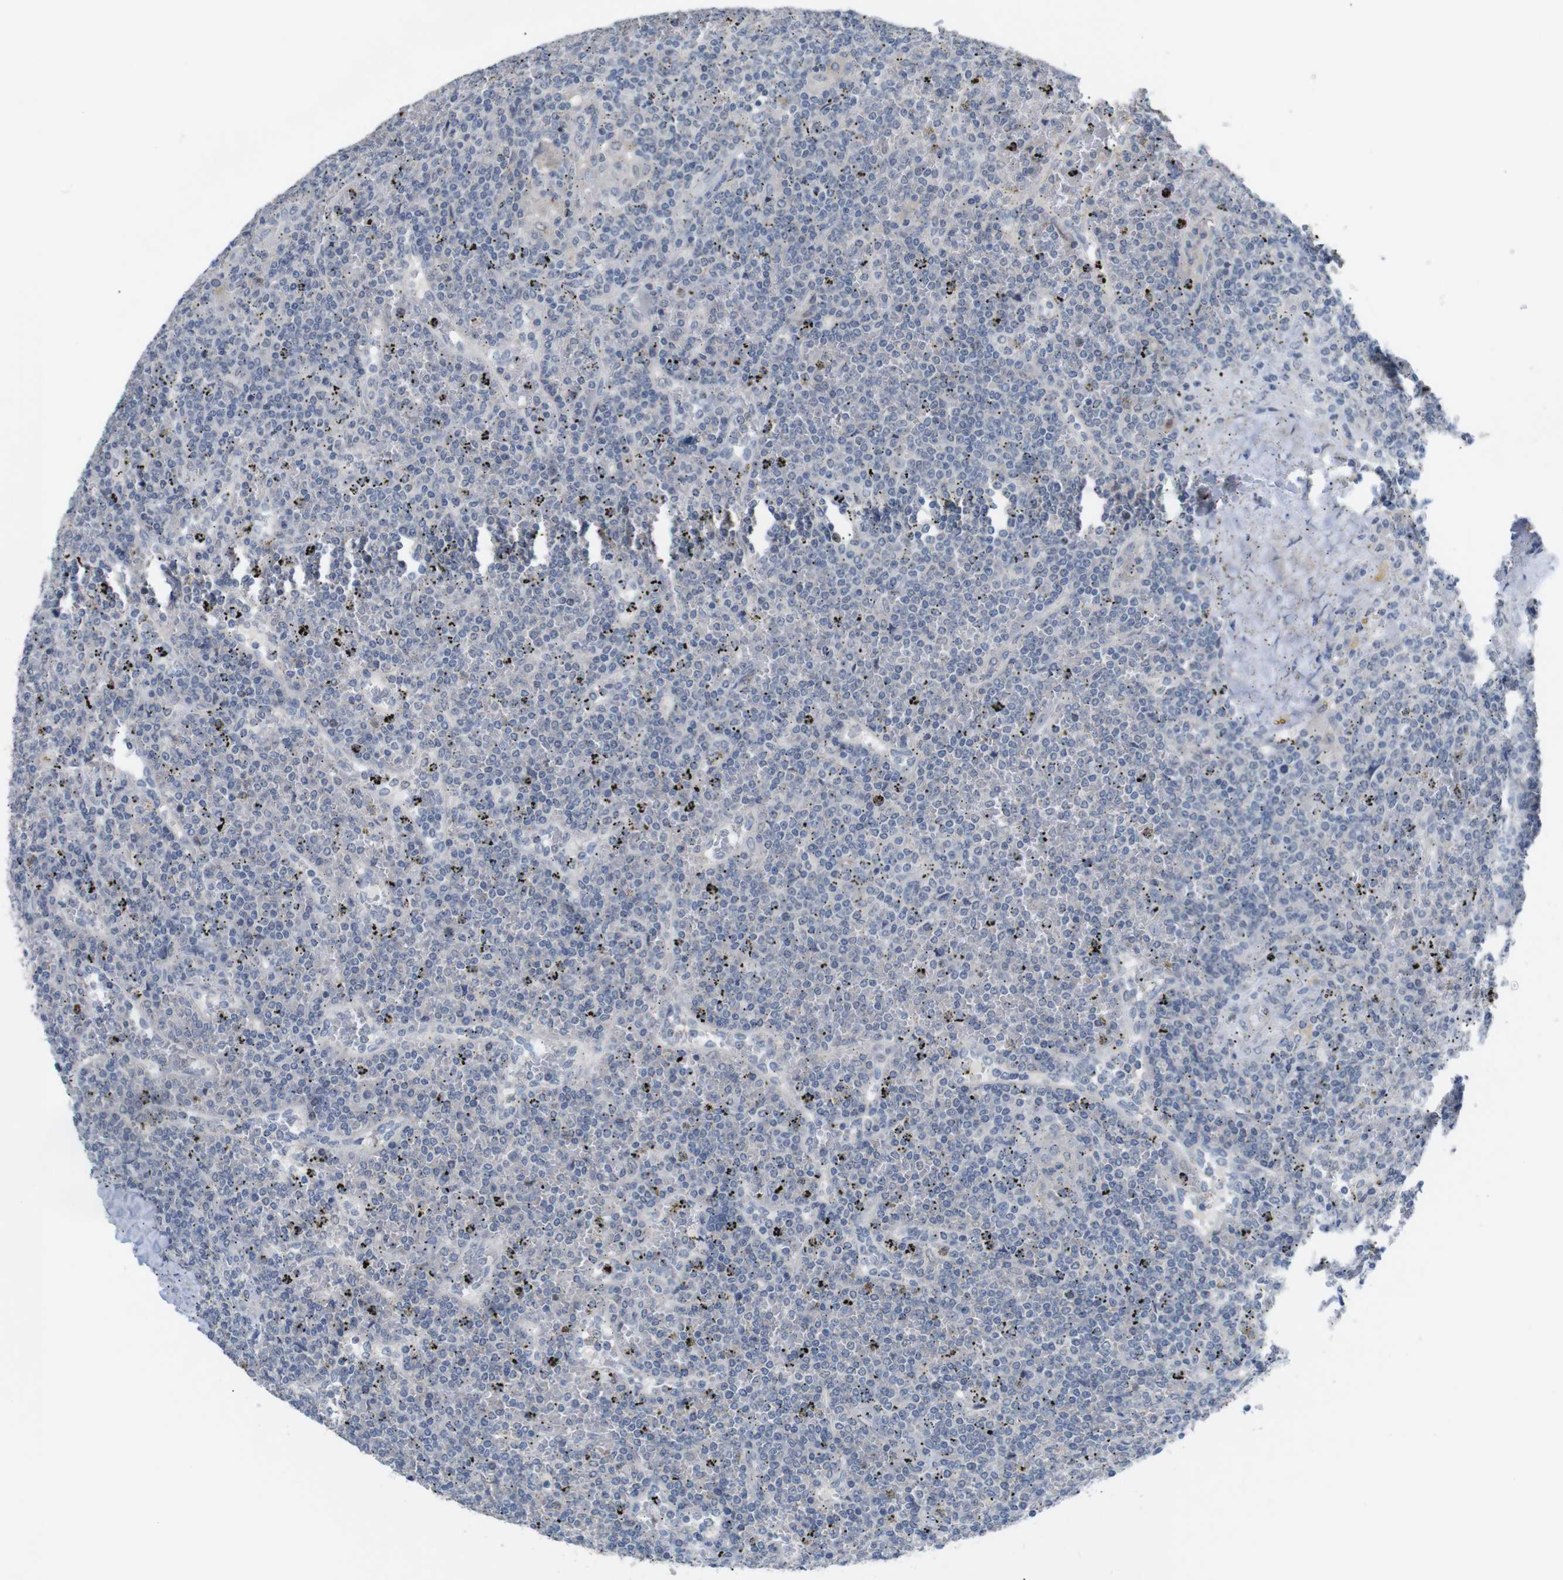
{"staining": {"intensity": "negative", "quantity": "none", "location": "none"}, "tissue": "lymphoma", "cell_type": "Tumor cells", "image_type": "cancer", "snomed": [{"axis": "morphology", "description": "Malignant lymphoma, non-Hodgkin's type, Low grade"}, {"axis": "topography", "description": "Spleen"}], "caption": "The immunohistochemistry micrograph has no significant positivity in tumor cells of lymphoma tissue.", "gene": "CHRM5", "patient": {"sex": "female", "age": 19}}